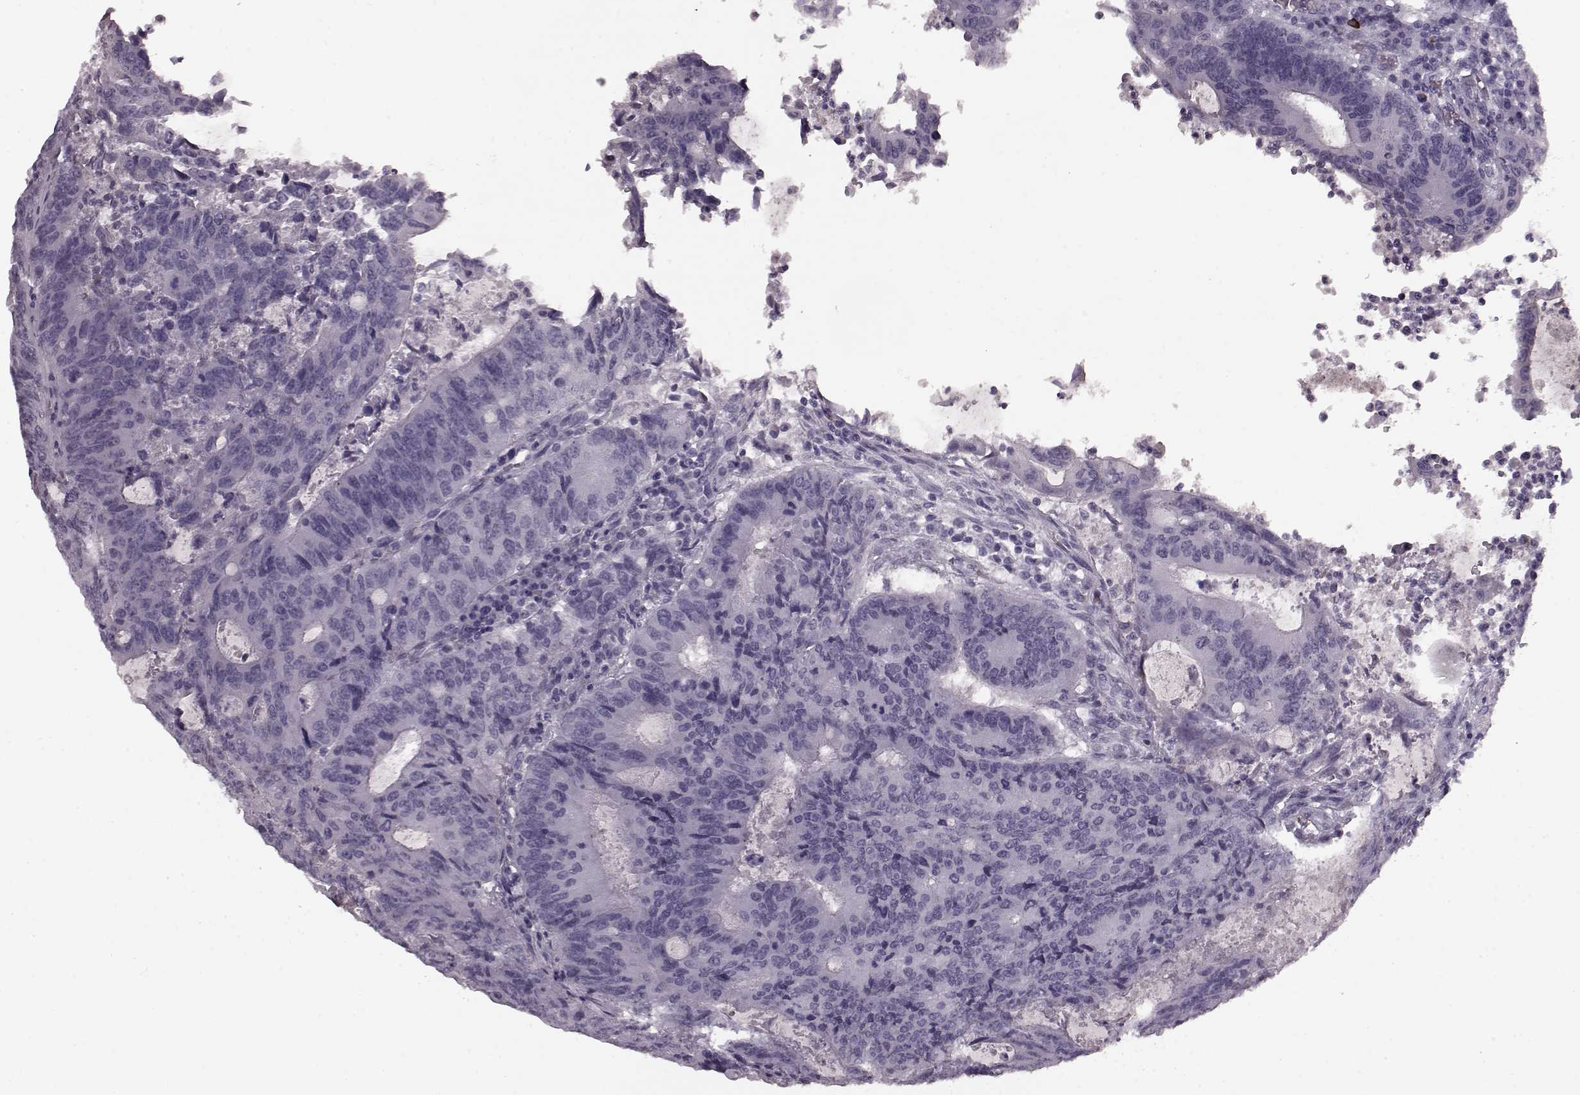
{"staining": {"intensity": "negative", "quantity": "none", "location": "none"}, "tissue": "colorectal cancer", "cell_type": "Tumor cells", "image_type": "cancer", "snomed": [{"axis": "morphology", "description": "Adenocarcinoma, NOS"}, {"axis": "topography", "description": "Colon"}], "caption": "This is an IHC photomicrograph of colorectal adenocarcinoma. There is no positivity in tumor cells.", "gene": "CST7", "patient": {"sex": "male", "age": 67}}